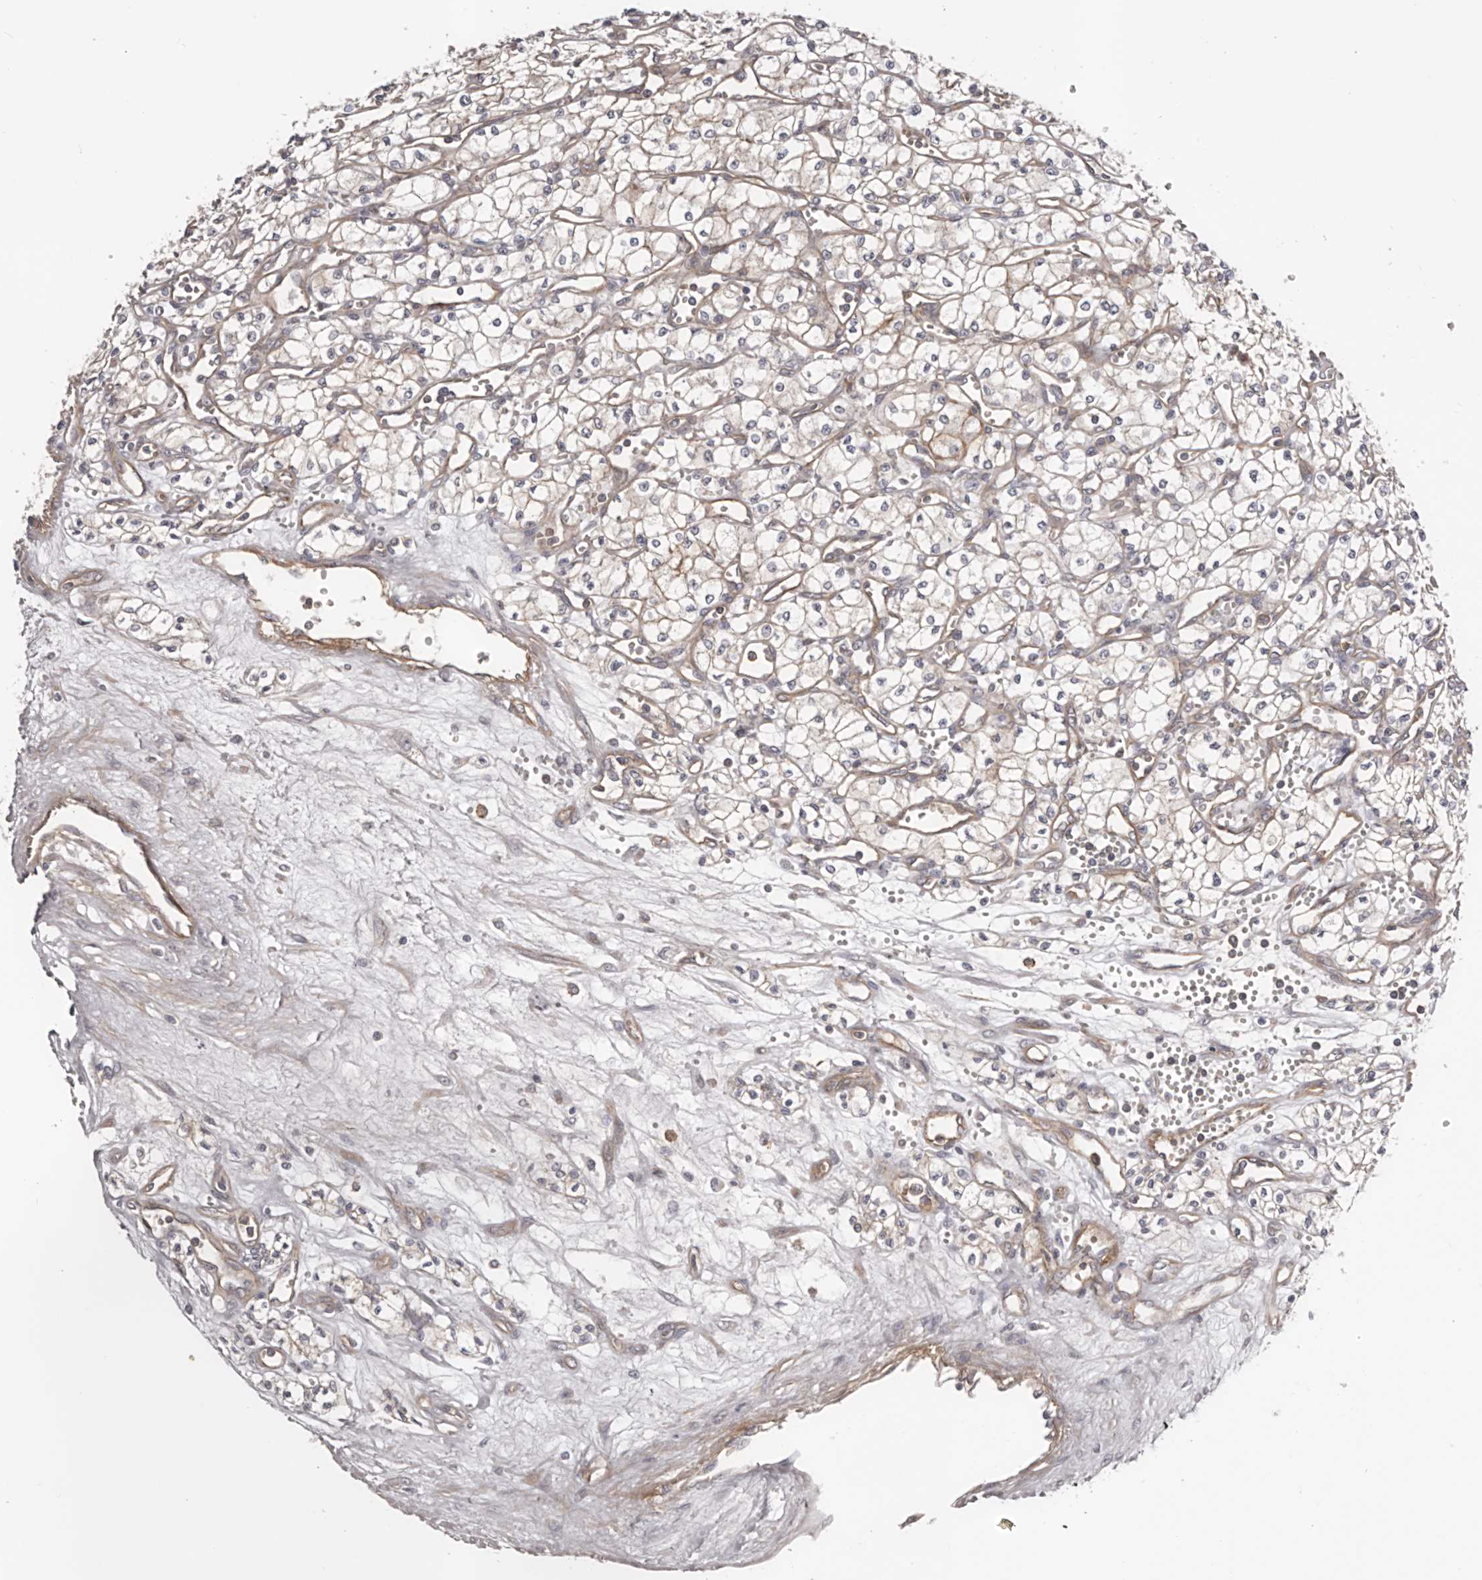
{"staining": {"intensity": "negative", "quantity": "none", "location": "none"}, "tissue": "renal cancer", "cell_type": "Tumor cells", "image_type": "cancer", "snomed": [{"axis": "morphology", "description": "Adenocarcinoma, NOS"}, {"axis": "topography", "description": "Kidney"}], "caption": "Human renal cancer stained for a protein using immunohistochemistry (IHC) demonstrates no expression in tumor cells.", "gene": "DMRT2", "patient": {"sex": "male", "age": 59}}